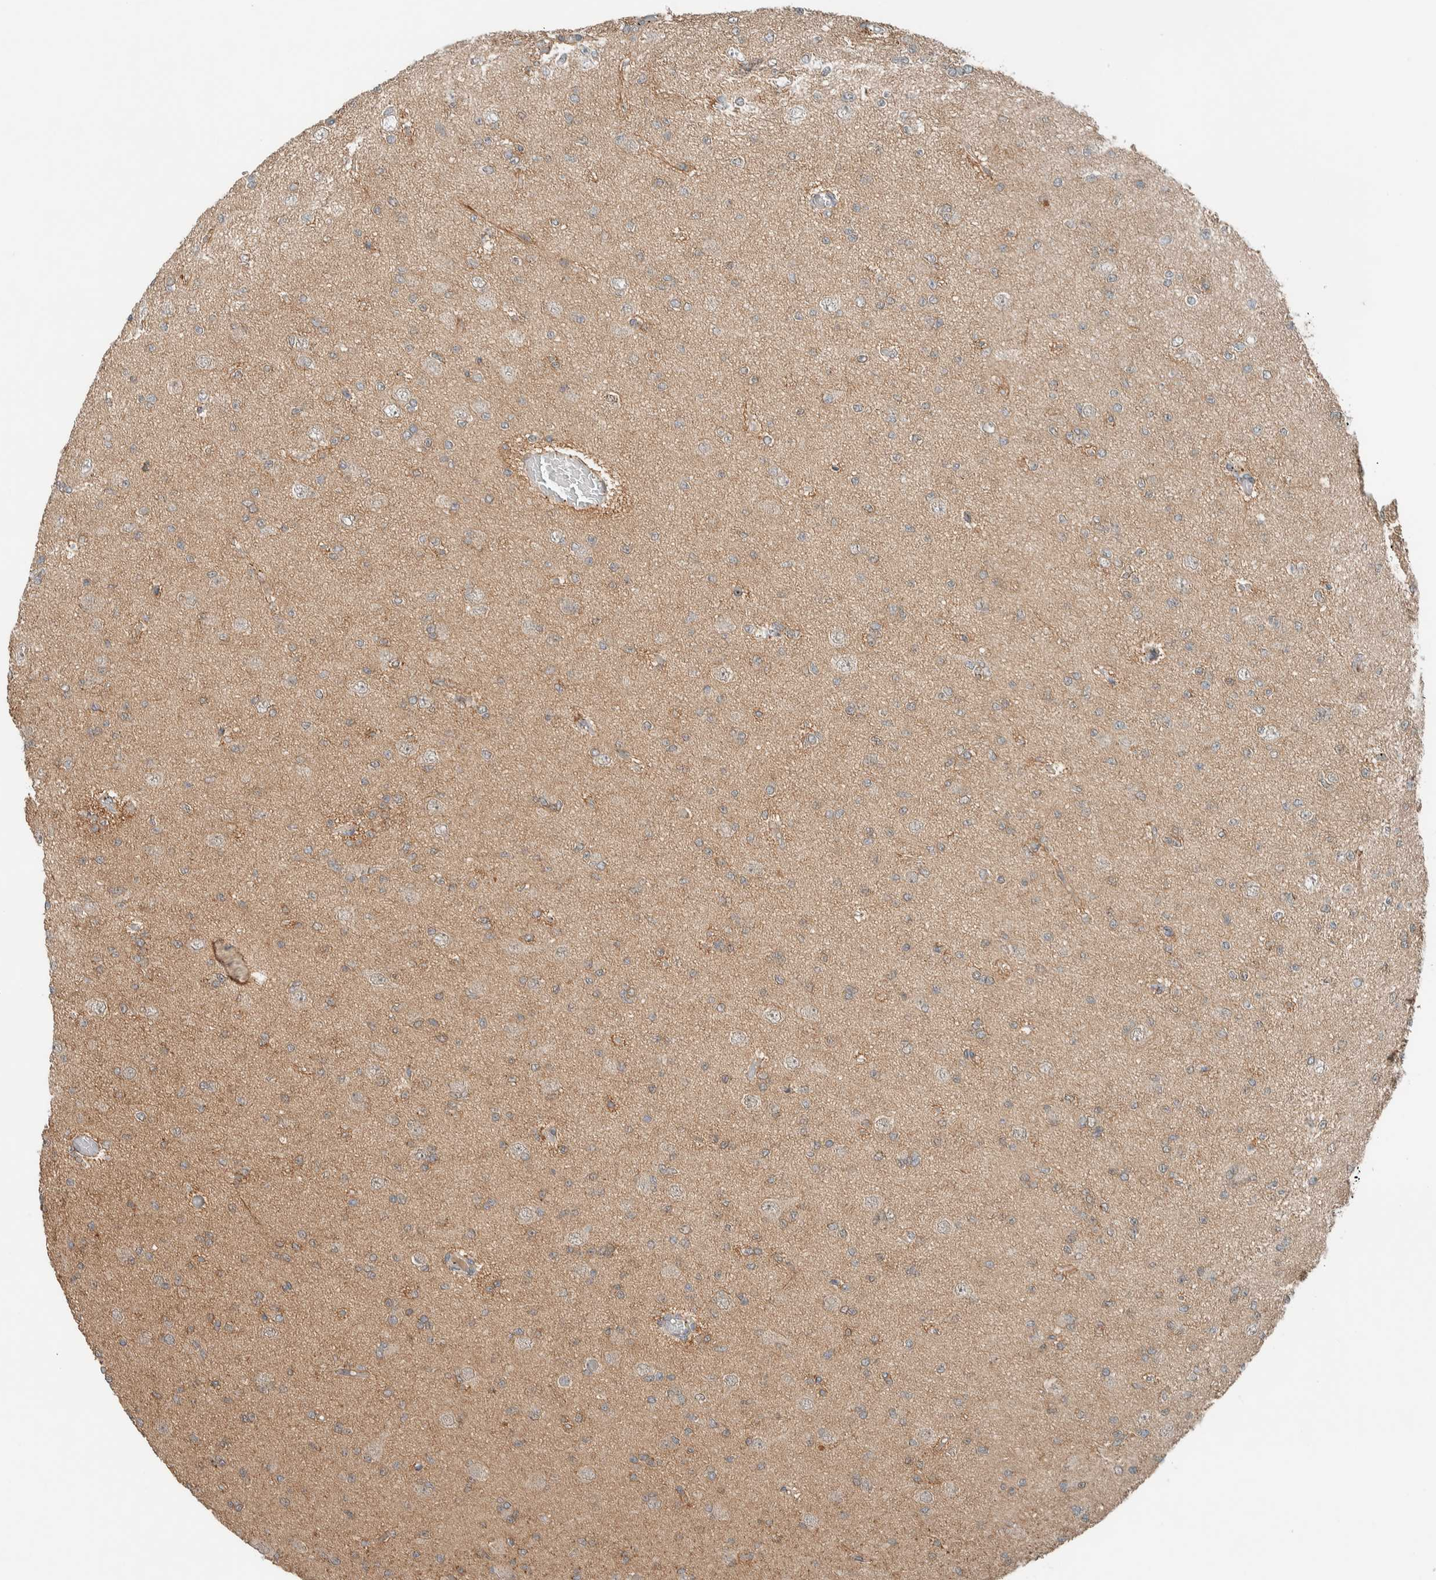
{"staining": {"intensity": "weak", "quantity": "25%-75%", "location": "cytoplasmic/membranous"}, "tissue": "glioma", "cell_type": "Tumor cells", "image_type": "cancer", "snomed": [{"axis": "morphology", "description": "Glioma, malignant, Low grade"}, {"axis": "topography", "description": "Brain"}], "caption": "Human glioma stained with a protein marker shows weak staining in tumor cells.", "gene": "CTBP2", "patient": {"sex": "female", "age": 22}}